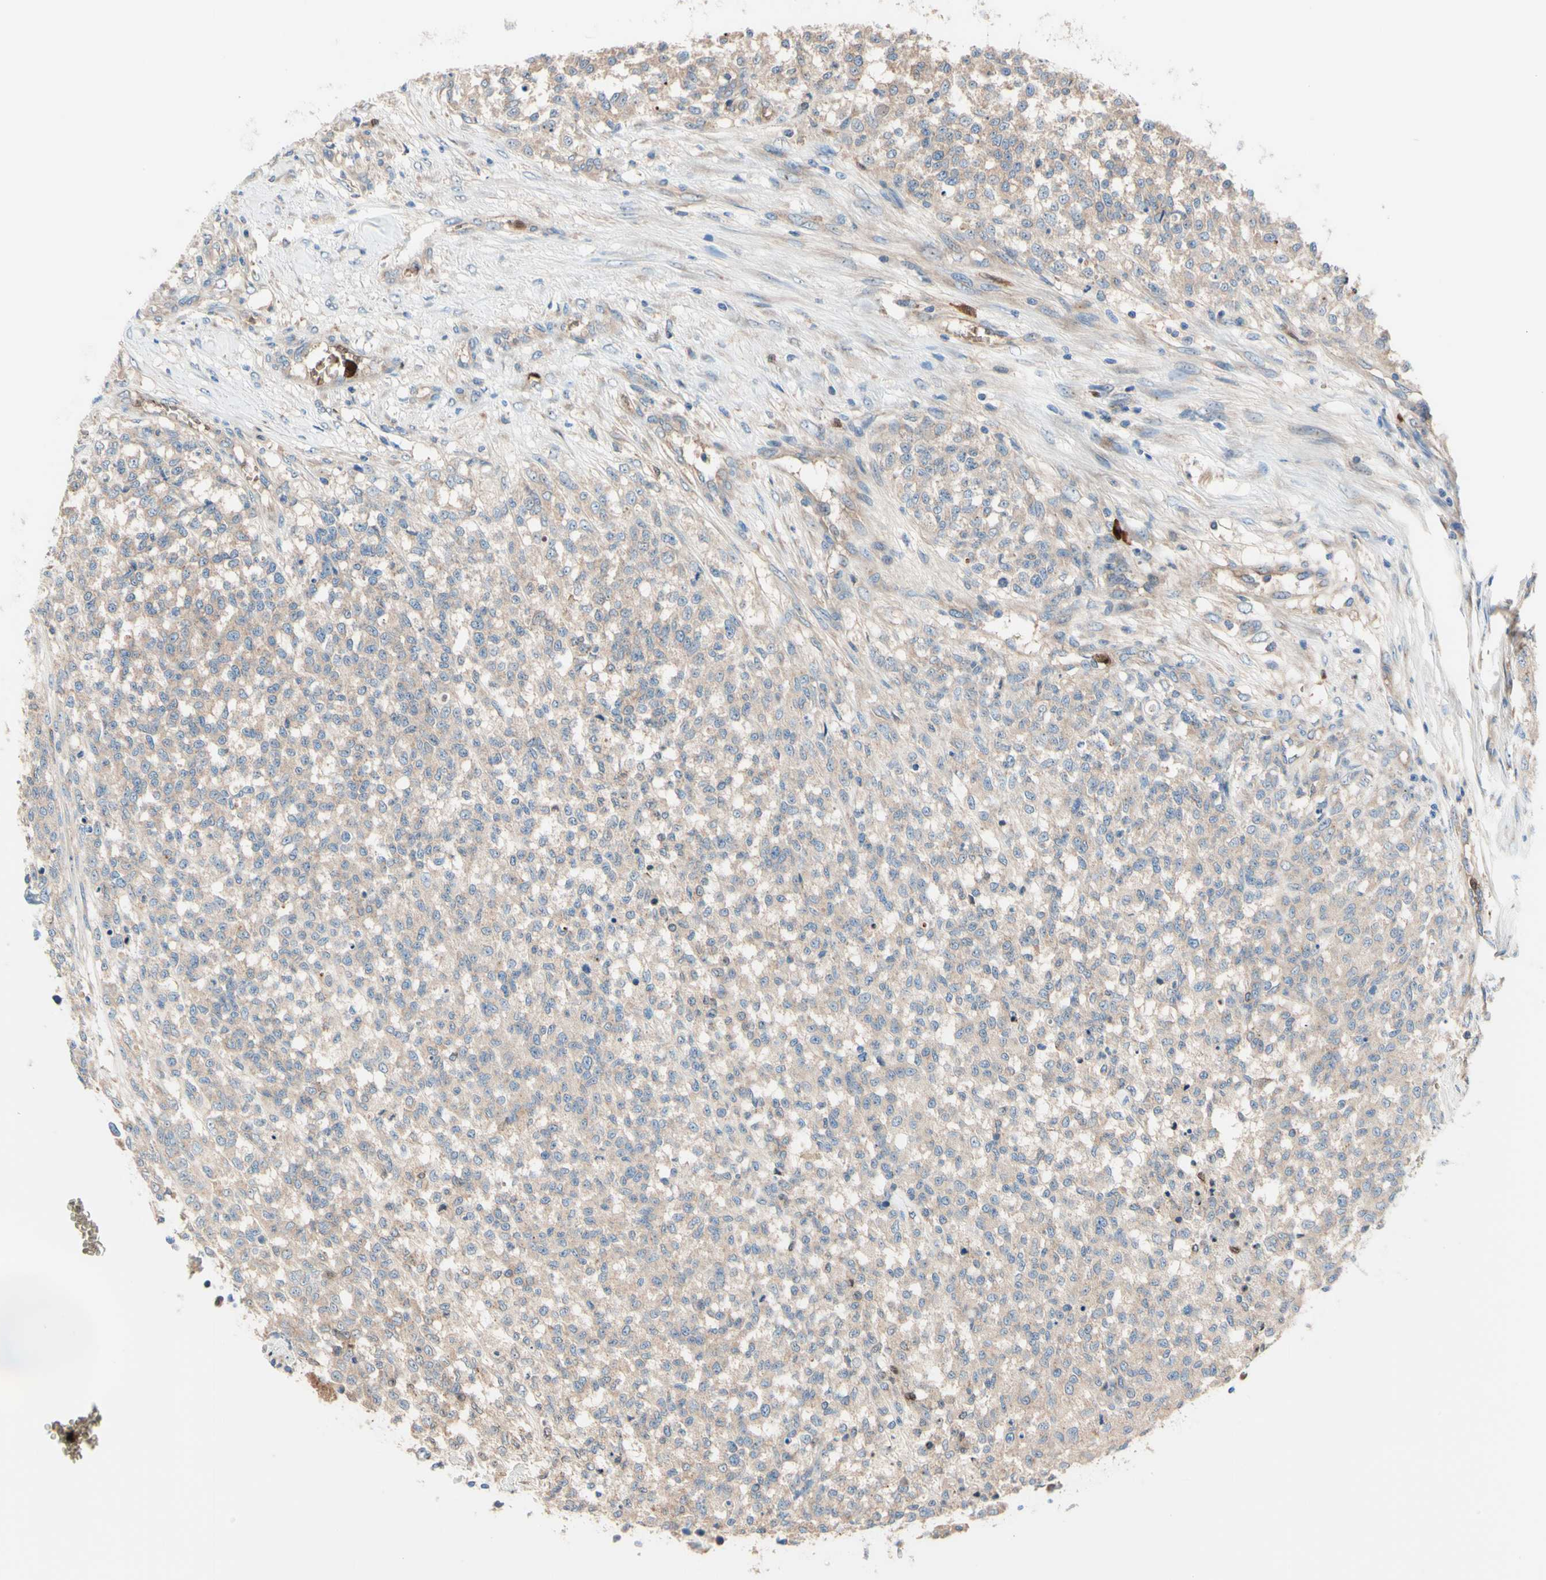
{"staining": {"intensity": "weak", "quantity": ">75%", "location": "cytoplasmic/membranous"}, "tissue": "testis cancer", "cell_type": "Tumor cells", "image_type": "cancer", "snomed": [{"axis": "morphology", "description": "Seminoma, NOS"}, {"axis": "topography", "description": "Testis"}], "caption": "Protein expression analysis of human testis cancer (seminoma) reveals weak cytoplasmic/membranous positivity in about >75% of tumor cells.", "gene": "USP9X", "patient": {"sex": "male", "age": 59}}